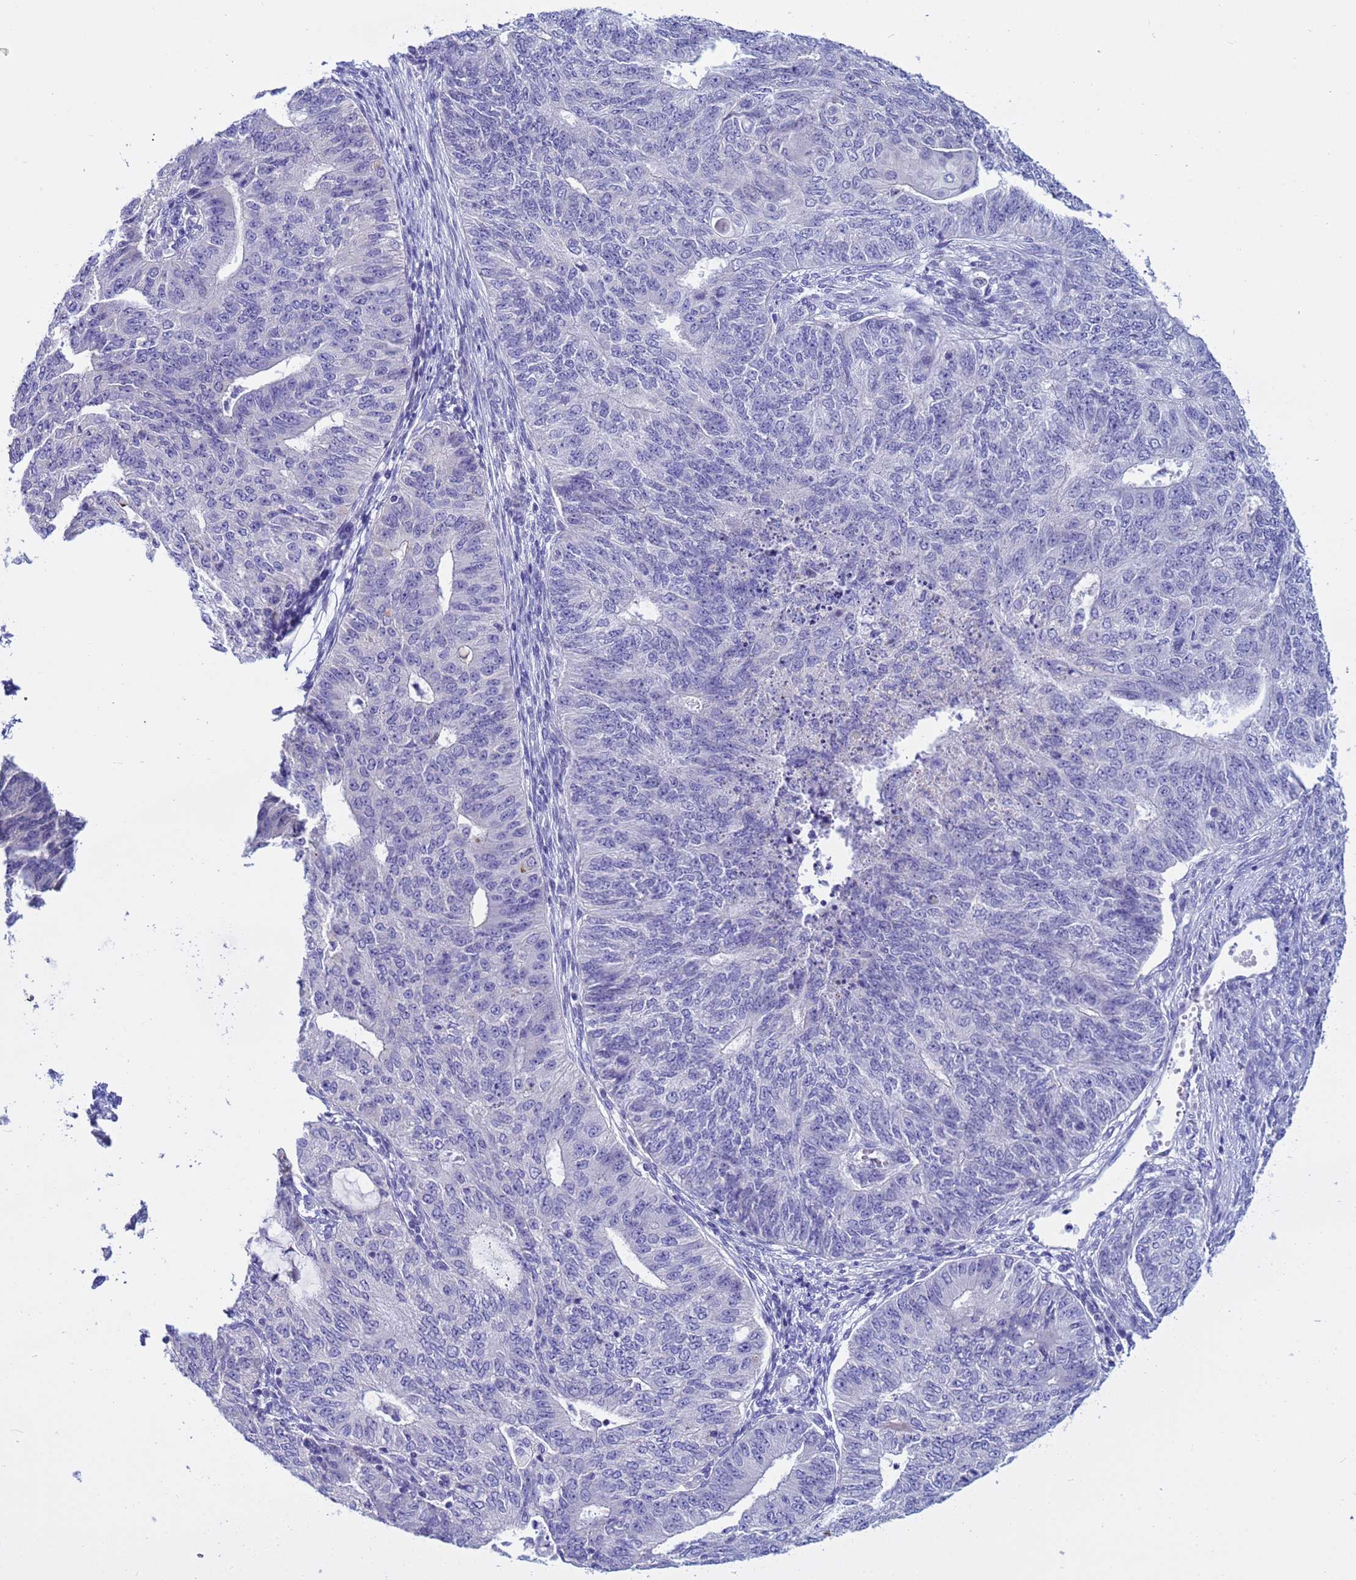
{"staining": {"intensity": "negative", "quantity": "none", "location": "none"}, "tissue": "endometrial cancer", "cell_type": "Tumor cells", "image_type": "cancer", "snomed": [{"axis": "morphology", "description": "Adenocarcinoma, NOS"}, {"axis": "topography", "description": "Endometrium"}], "caption": "A high-resolution image shows immunohistochemistry staining of endometrial cancer (adenocarcinoma), which reveals no significant staining in tumor cells.", "gene": "IGSF11", "patient": {"sex": "female", "age": 32}}